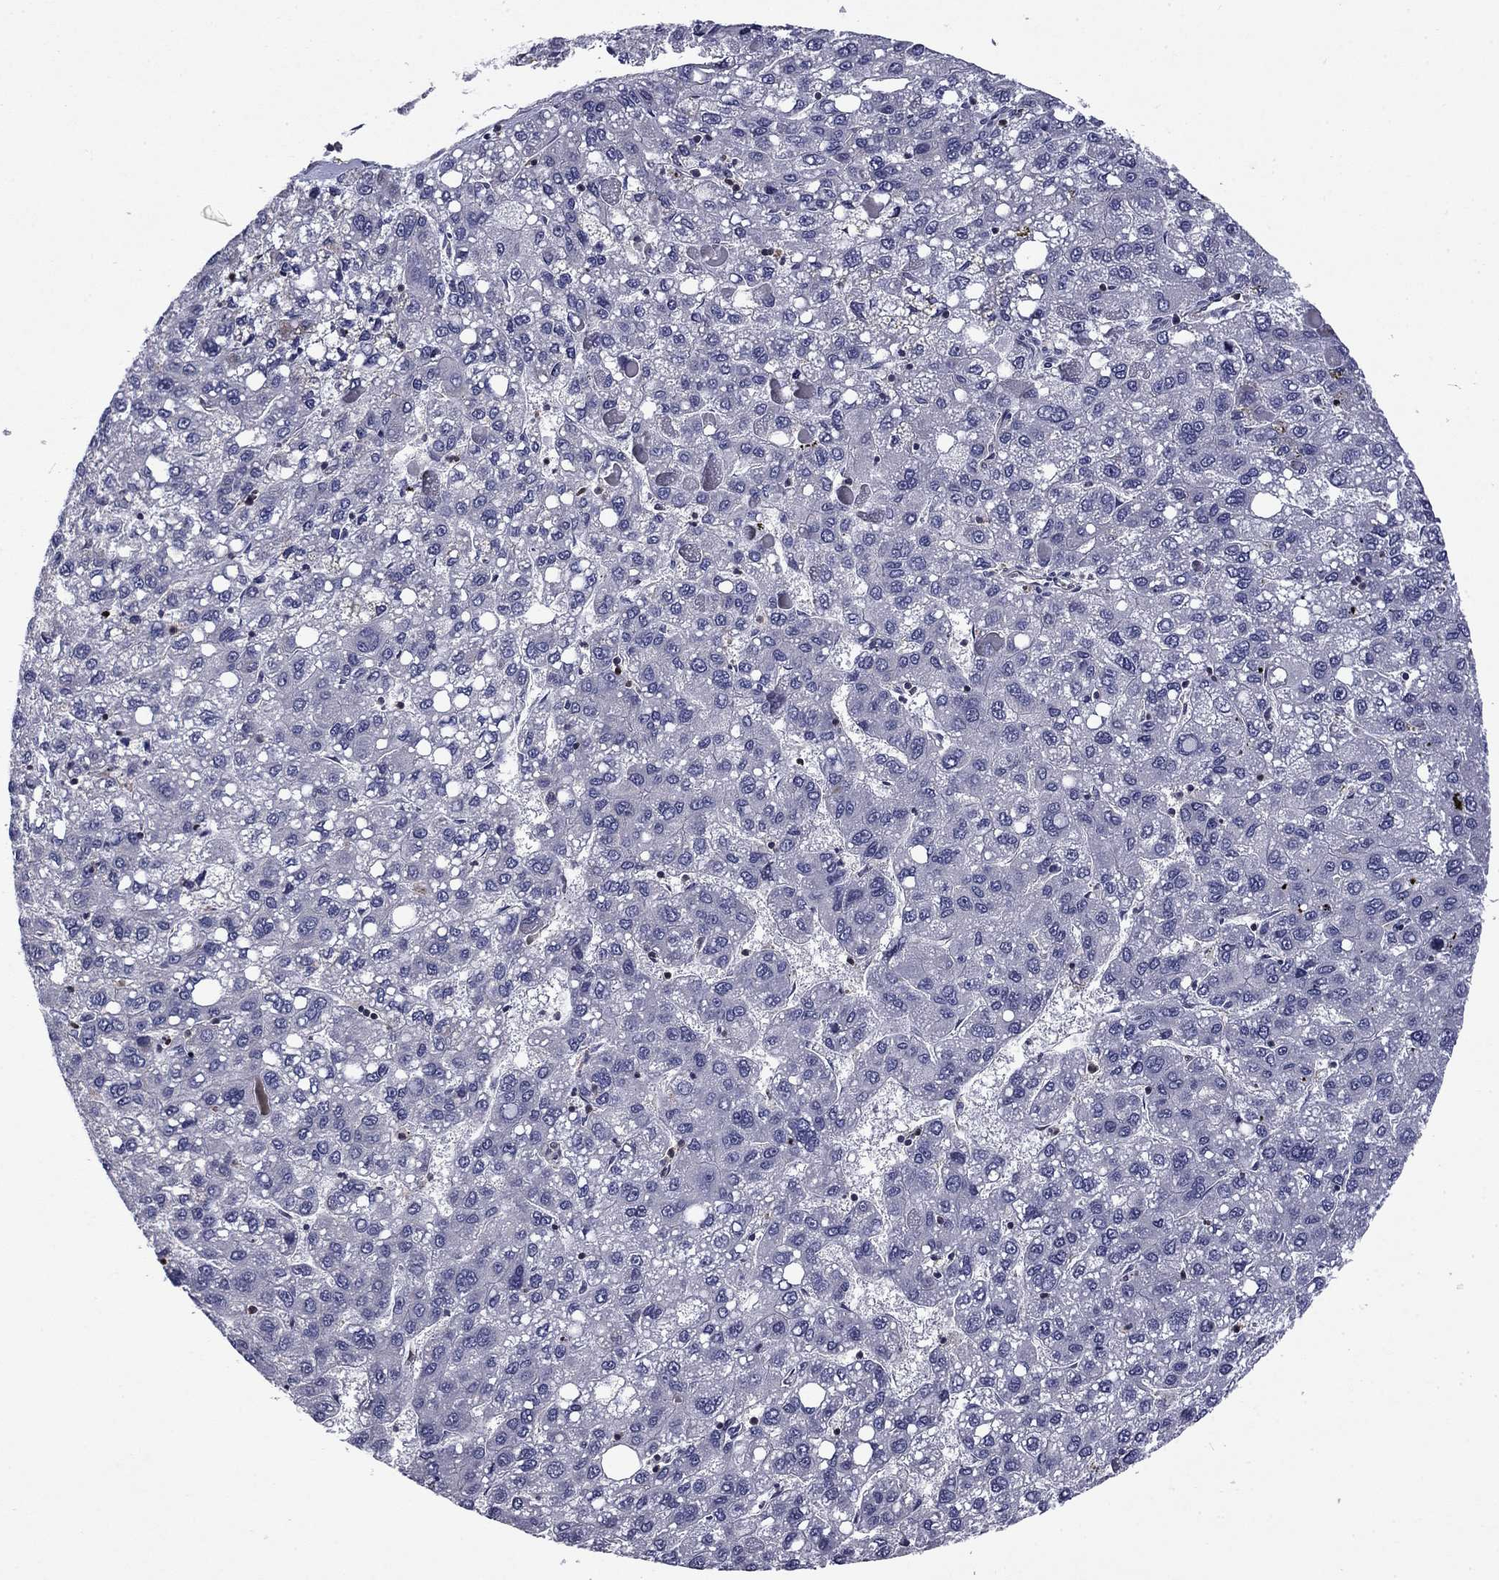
{"staining": {"intensity": "negative", "quantity": "none", "location": "none"}, "tissue": "liver cancer", "cell_type": "Tumor cells", "image_type": "cancer", "snomed": [{"axis": "morphology", "description": "Carcinoma, Hepatocellular, NOS"}, {"axis": "topography", "description": "Liver"}], "caption": "Tumor cells show no significant protein positivity in liver cancer.", "gene": "ARHGAP45", "patient": {"sex": "female", "age": 82}}